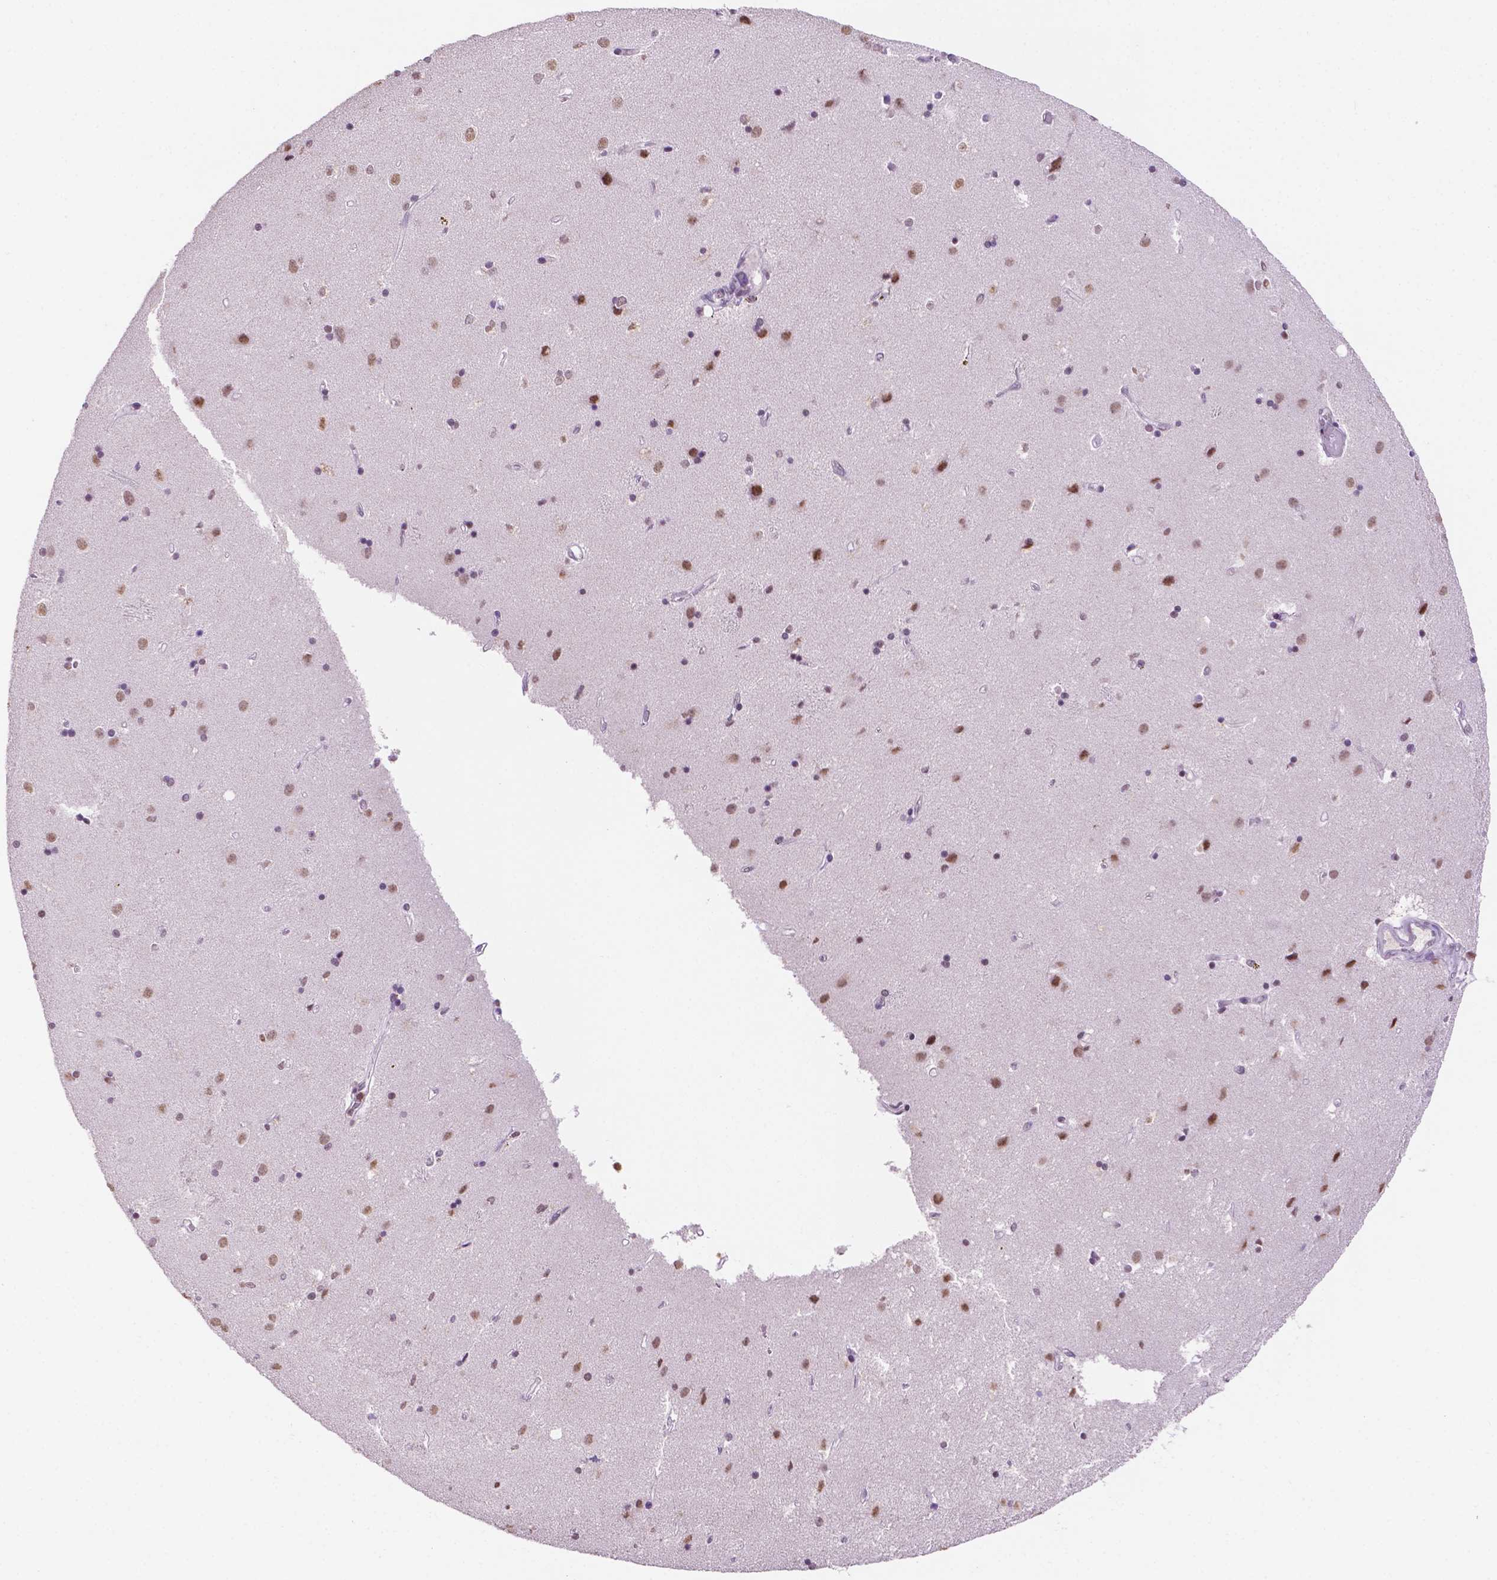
{"staining": {"intensity": "moderate", "quantity": "<25%", "location": "nuclear"}, "tissue": "caudate", "cell_type": "Glial cells", "image_type": "normal", "snomed": [{"axis": "morphology", "description": "Normal tissue, NOS"}, {"axis": "topography", "description": "Lateral ventricle wall"}], "caption": "An image of caudate stained for a protein exhibits moderate nuclear brown staining in glial cells. The staining was performed using DAB (3,3'-diaminobenzidine), with brown indicating positive protein expression. Nuclei are stained blue with hematoxylin.", "gene": "PTPN6", "patient": {"sex": "female", "age": 71}}